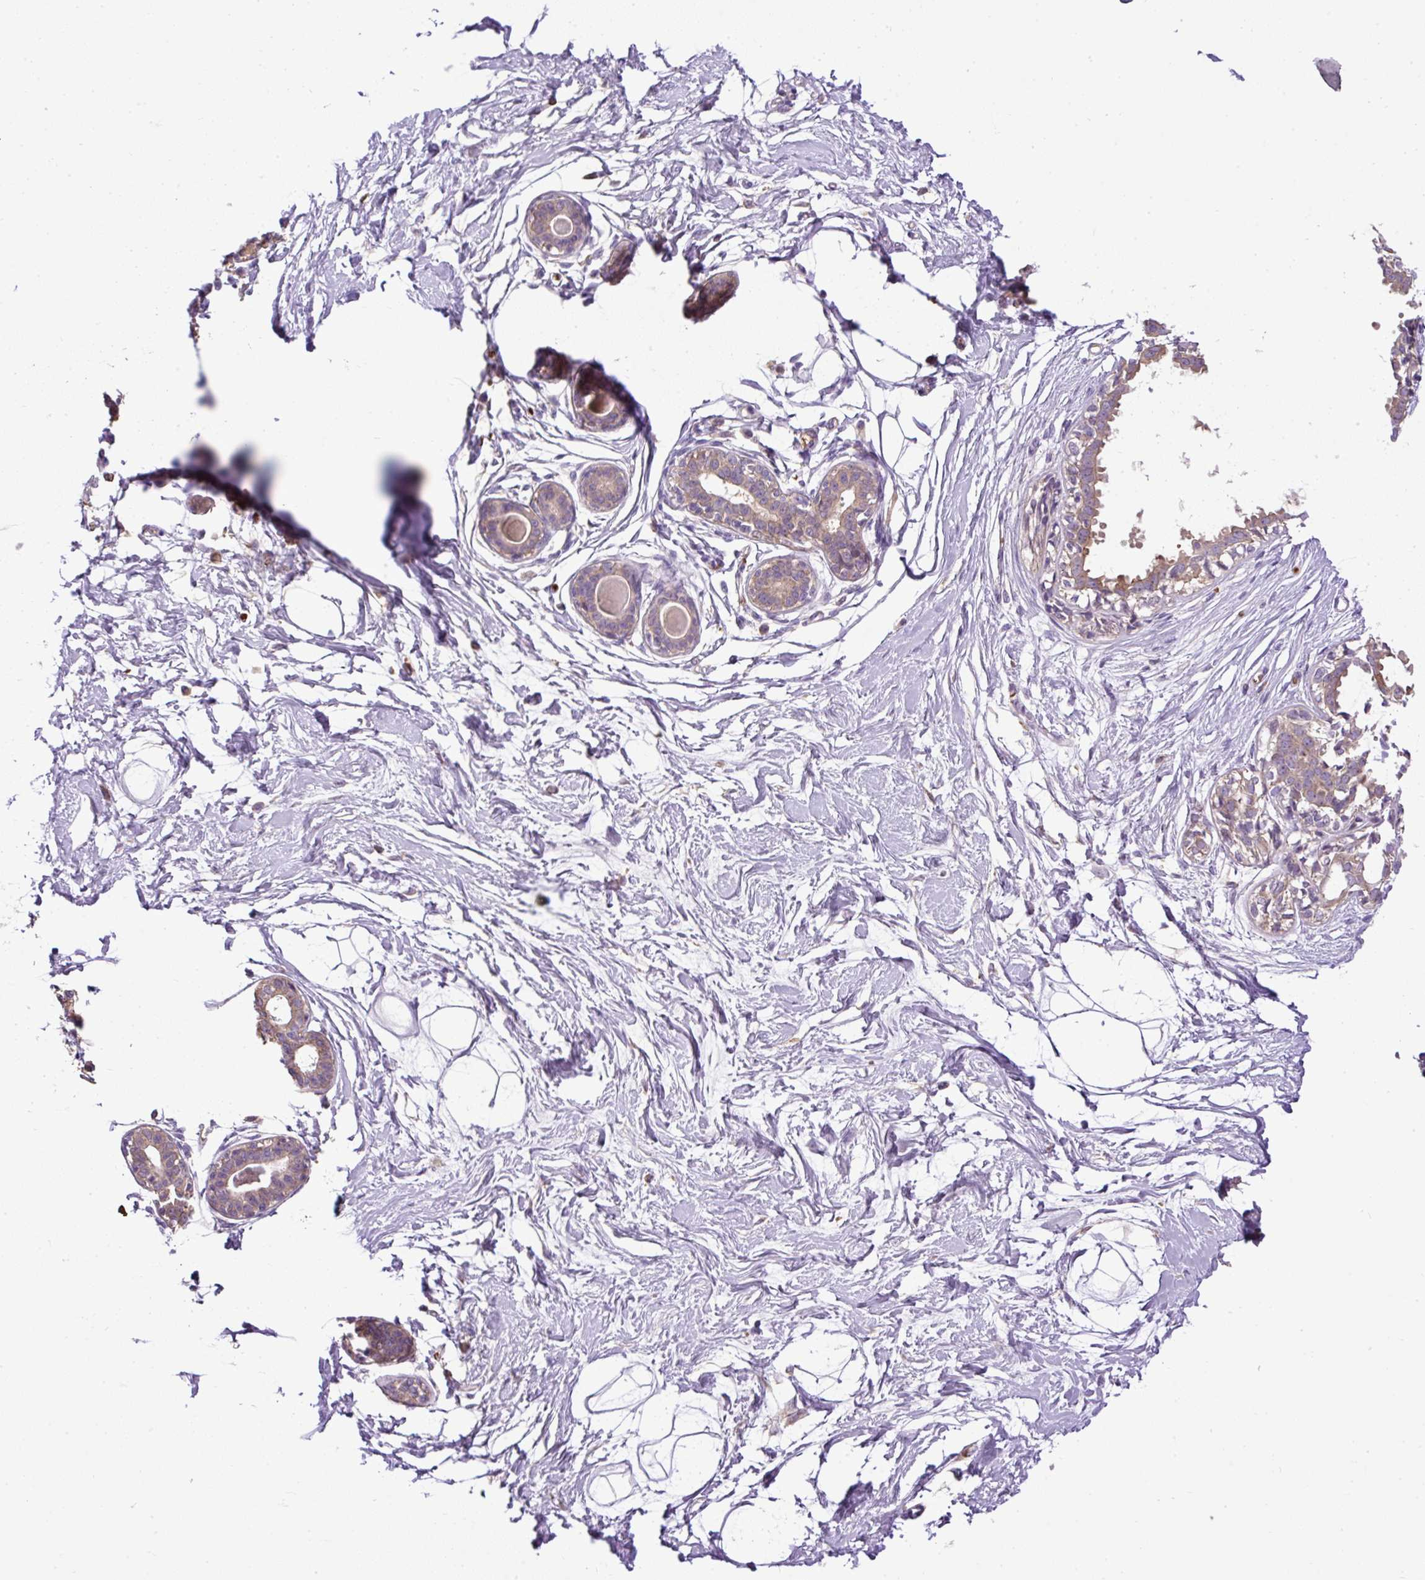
{"staining": {"intensity": "negative", "quantity": "none", "location": "none"}, "tissue": "breast", "cell_type": "Adipocytes", "image_type": "normal", "snomed": [{"axis": "morphology", "description": "Normal tissue, NOS"}, {"axis": "topography", "description": "Breast"}], "caption": "Micrograph shows no significant protein expression in adipocytes of normal breast. The staining is performed using DAB (3,3'-diaminobenzidine) brown chromogen with nuclei counter-stained in using hematoxylin.", "gene": "CXCL13", "patient": {"sex": "female", "age": 45}}